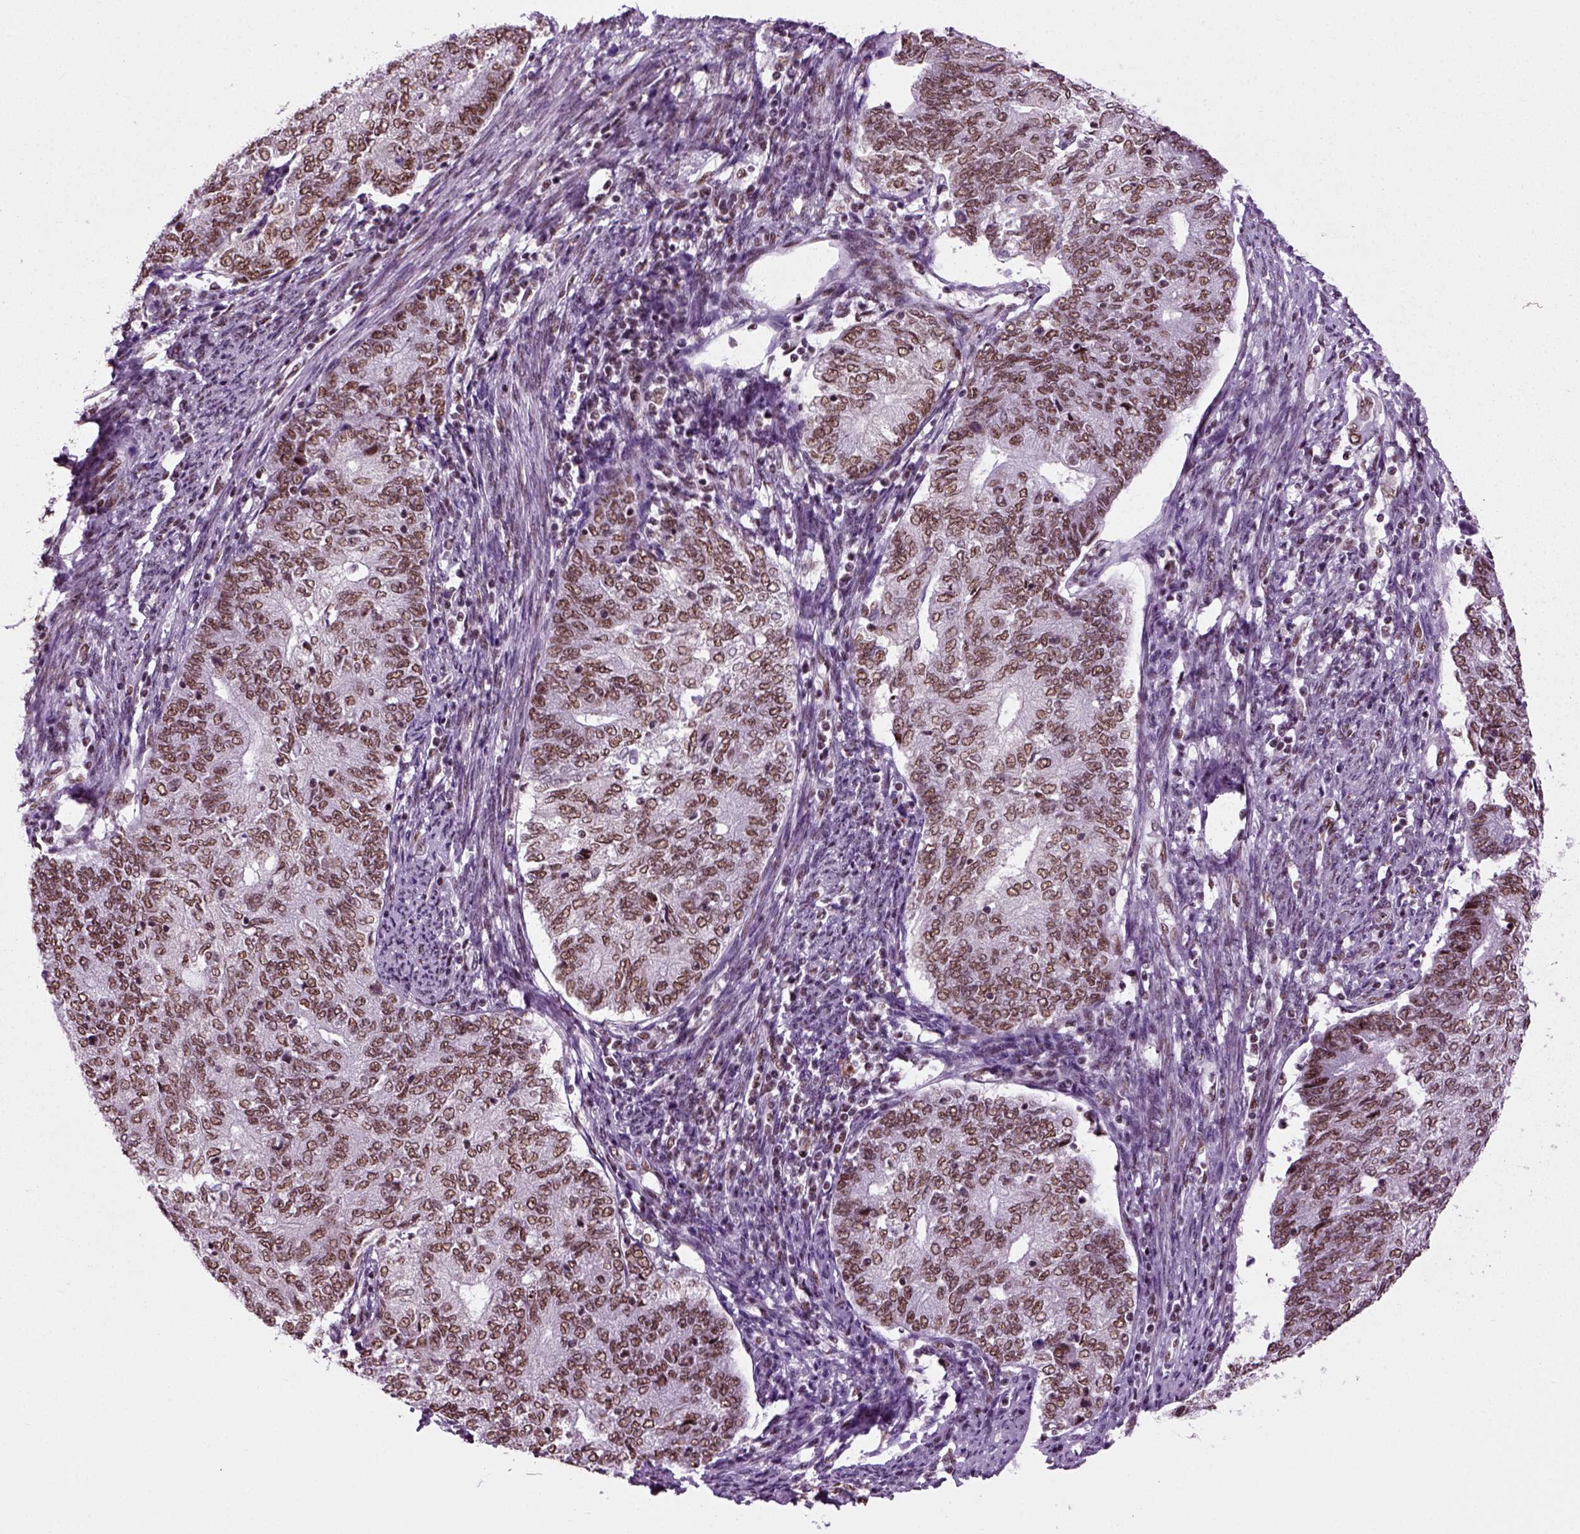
{"staining": {"intensity": "moderate", "quantity": ">75%", "location": "nuclear"}, "tissue": "endometrial cancer", "cell_type": "Tumor cells", "image_type": "cancer", "snomed": [{"axis": "morphology", "description": "Adenocarcinoma, NOS"}, {"axis": "topography", "description": "Endometrium"}], "caption": "IHC histopathology image of neoplastic tissue: human endometrial adenocarcinoma stained using immunohistochemistry displays medium levels of moderate protein expression localized specifically in the nuclear of tumor cells, appearing as a nuclear brown color.", "gene": "RCOR3", "patient": {"sex": "female", "age": 65}}